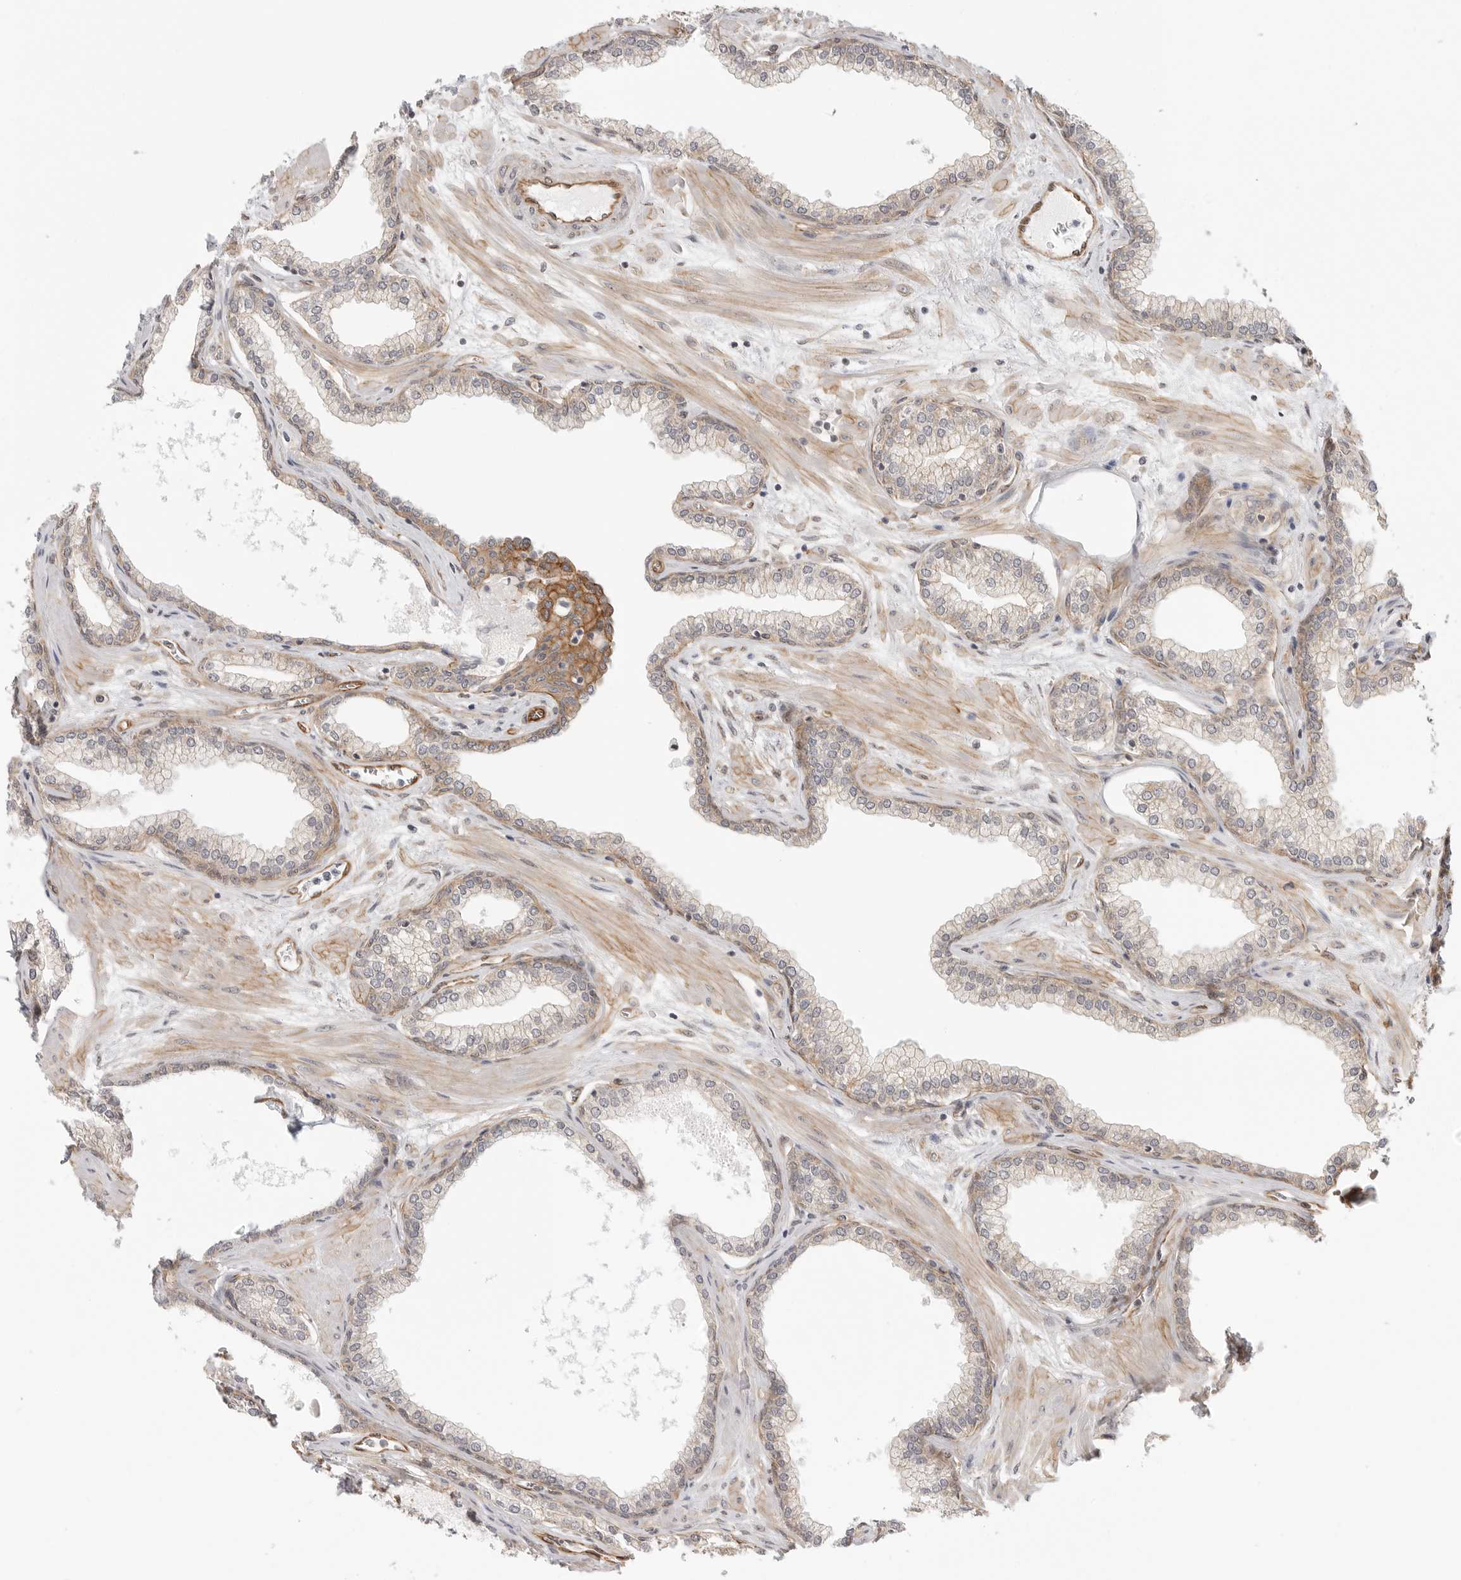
{"staining": {"intensity": "moderate", "quantity": "25%-75%", "location": "cytoplasmic/membranous"}, "tissue": "prostate", "cell_type": "Glandular cells", "image_type": "normal", "snomed": [{"axis": "morphology", "description": "Normal tissue, NOS"}, {"axis": "morphology", "description": "Urothelial carcinoma, Low grade"}, {"axis": "topography", "description": "Urinary bladder"}, {"axis": "topography", "description": "Prostate"}], "caption": "This is an image of immunohistochemistry (IHC) staining of unremarkable prostate, which shows moderate expression in the cytoplasmic/membranous of glandular cells.", "gene": "ATOH7", "patient": {"sex": "male", "age": 60}}